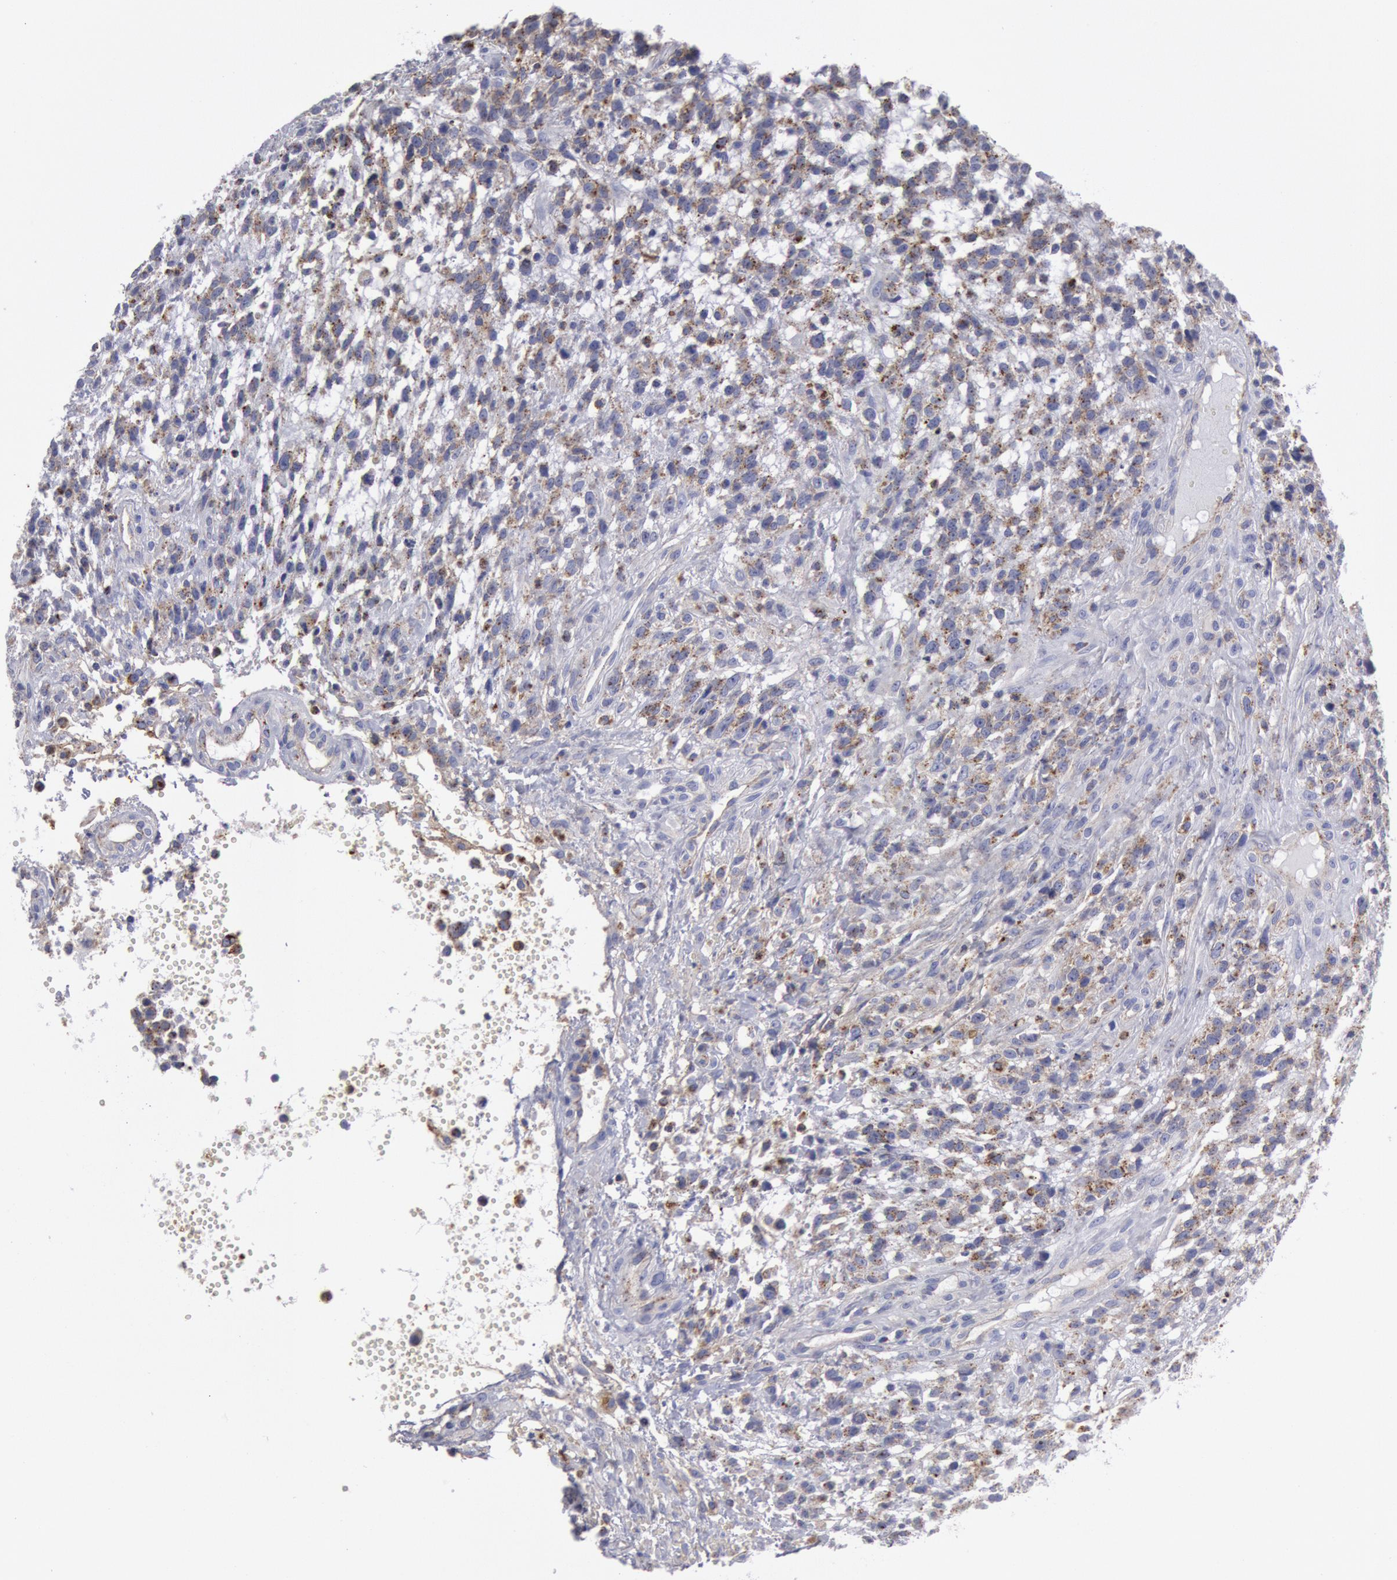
{"staining": {"intensity": "negative", "quantity": "none", "location": "none"}, "tissue": "glioma", "cell_type": "Tumor cells", "image_type": "cancer", "snomed": [{"axis": "morphology", "description": "Glioma, malignant, High grade"}, {"axis": "topography", "description": "Brain"}], "caption": "Protein analysis of glioma displays no significant expression in tumor cells. (IHC, brightfield microscopy, high magnification).", "gene": "FLOT1", "patient": {"sex": "male", "age": 66}}